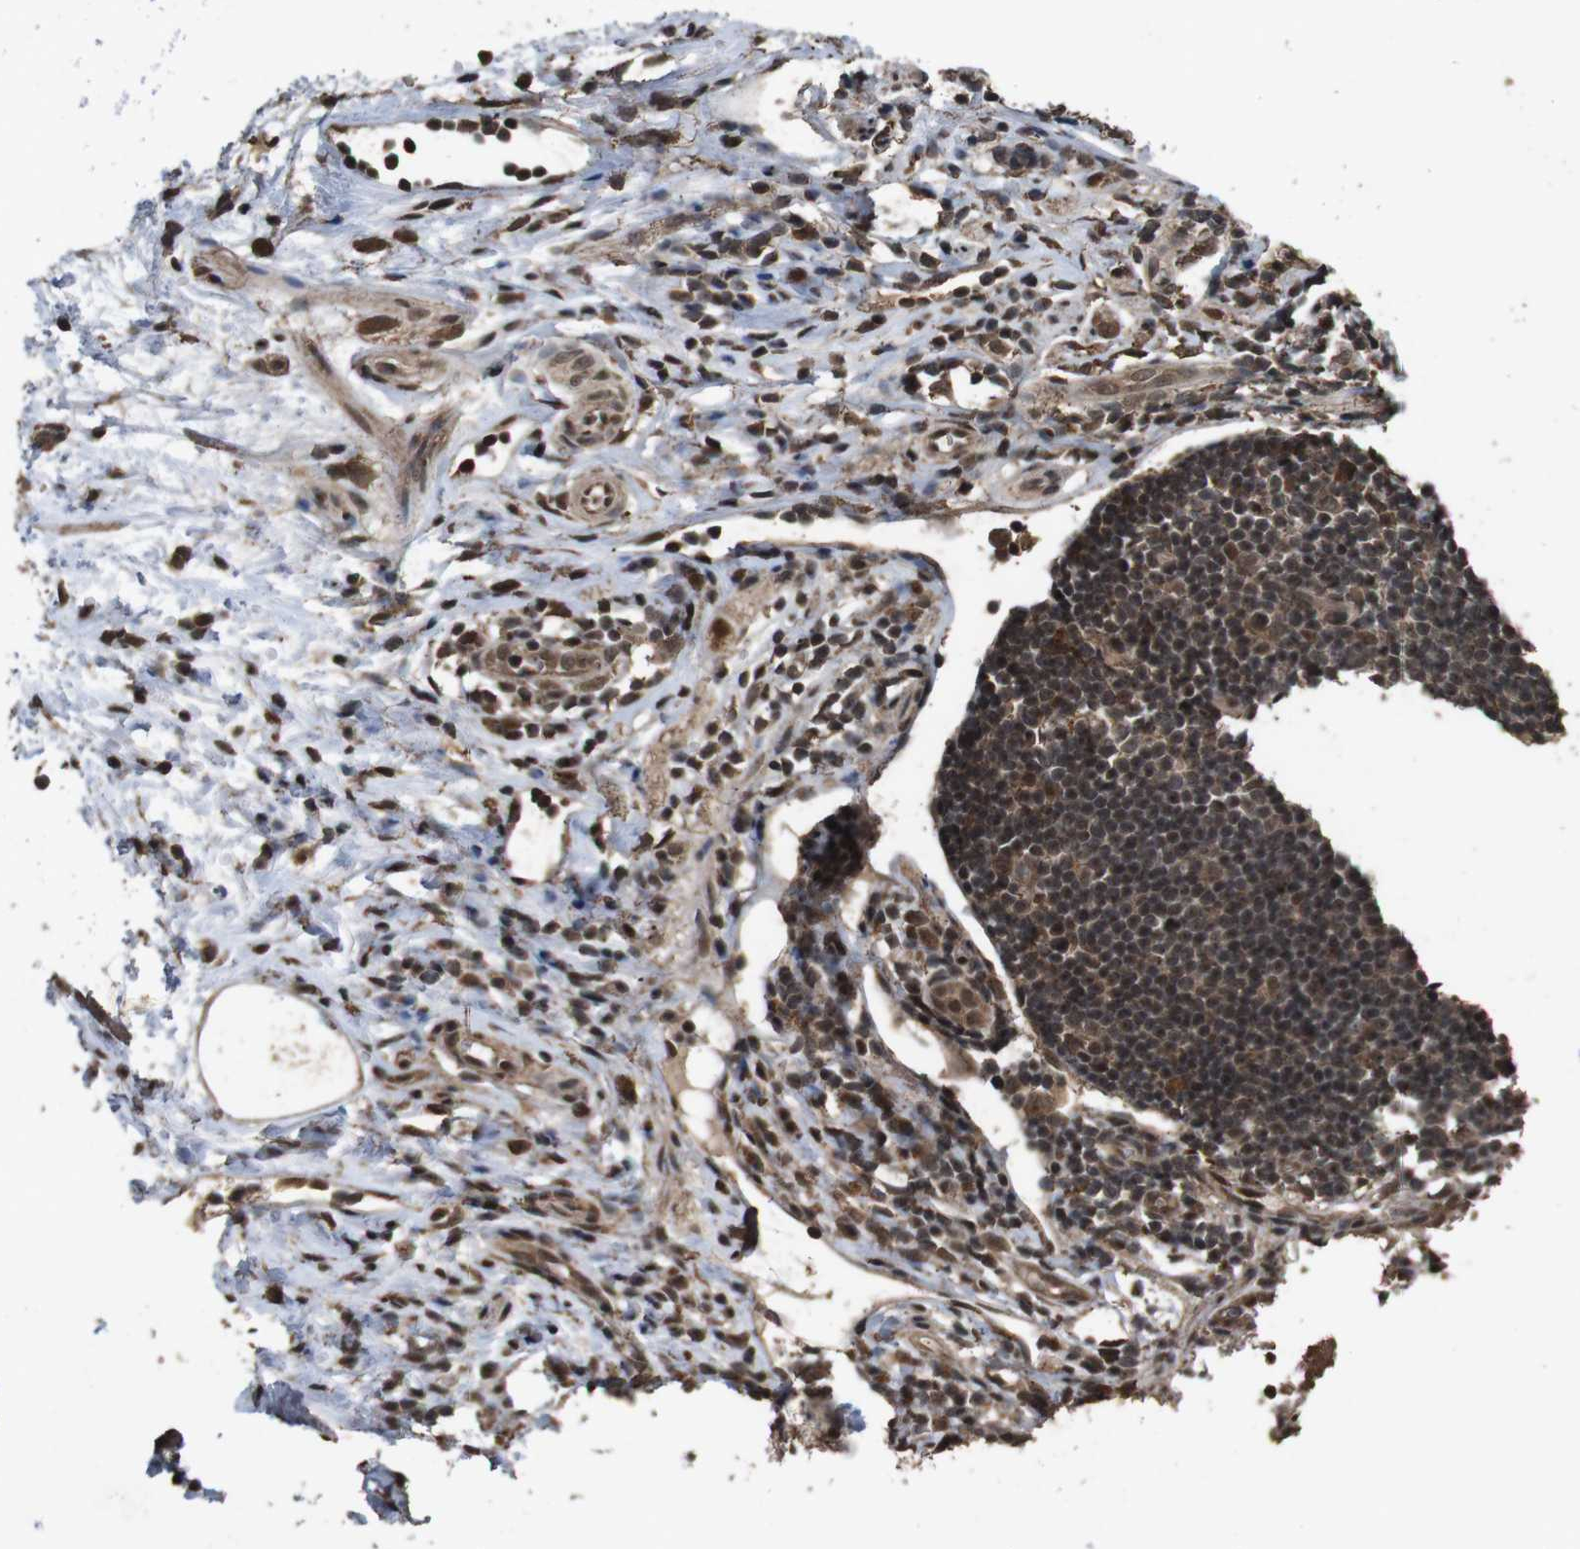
{"staining": {"intensity": "strong", "quantity": ">75%", "location": "cytoplasmic/membranous"}, "tissue": "appendix", "cell_type": "Glandular cells", "image_type": "normal", "snomed": [{"axis": "morphology", "description": "Normal tissue, NOS"}, {"axis": "topography", "description": "Appendix"}], "caption": "Glandular cells demonstrate high levels of strong cytoplasmic/membranous positivity in approximately >75% of cells in benign appendix. (brown staining indicates protein expression, while blue staining denotes nuclei).", "gene": "RRAS2", "patient": {"sex": "female", "age": 20}}